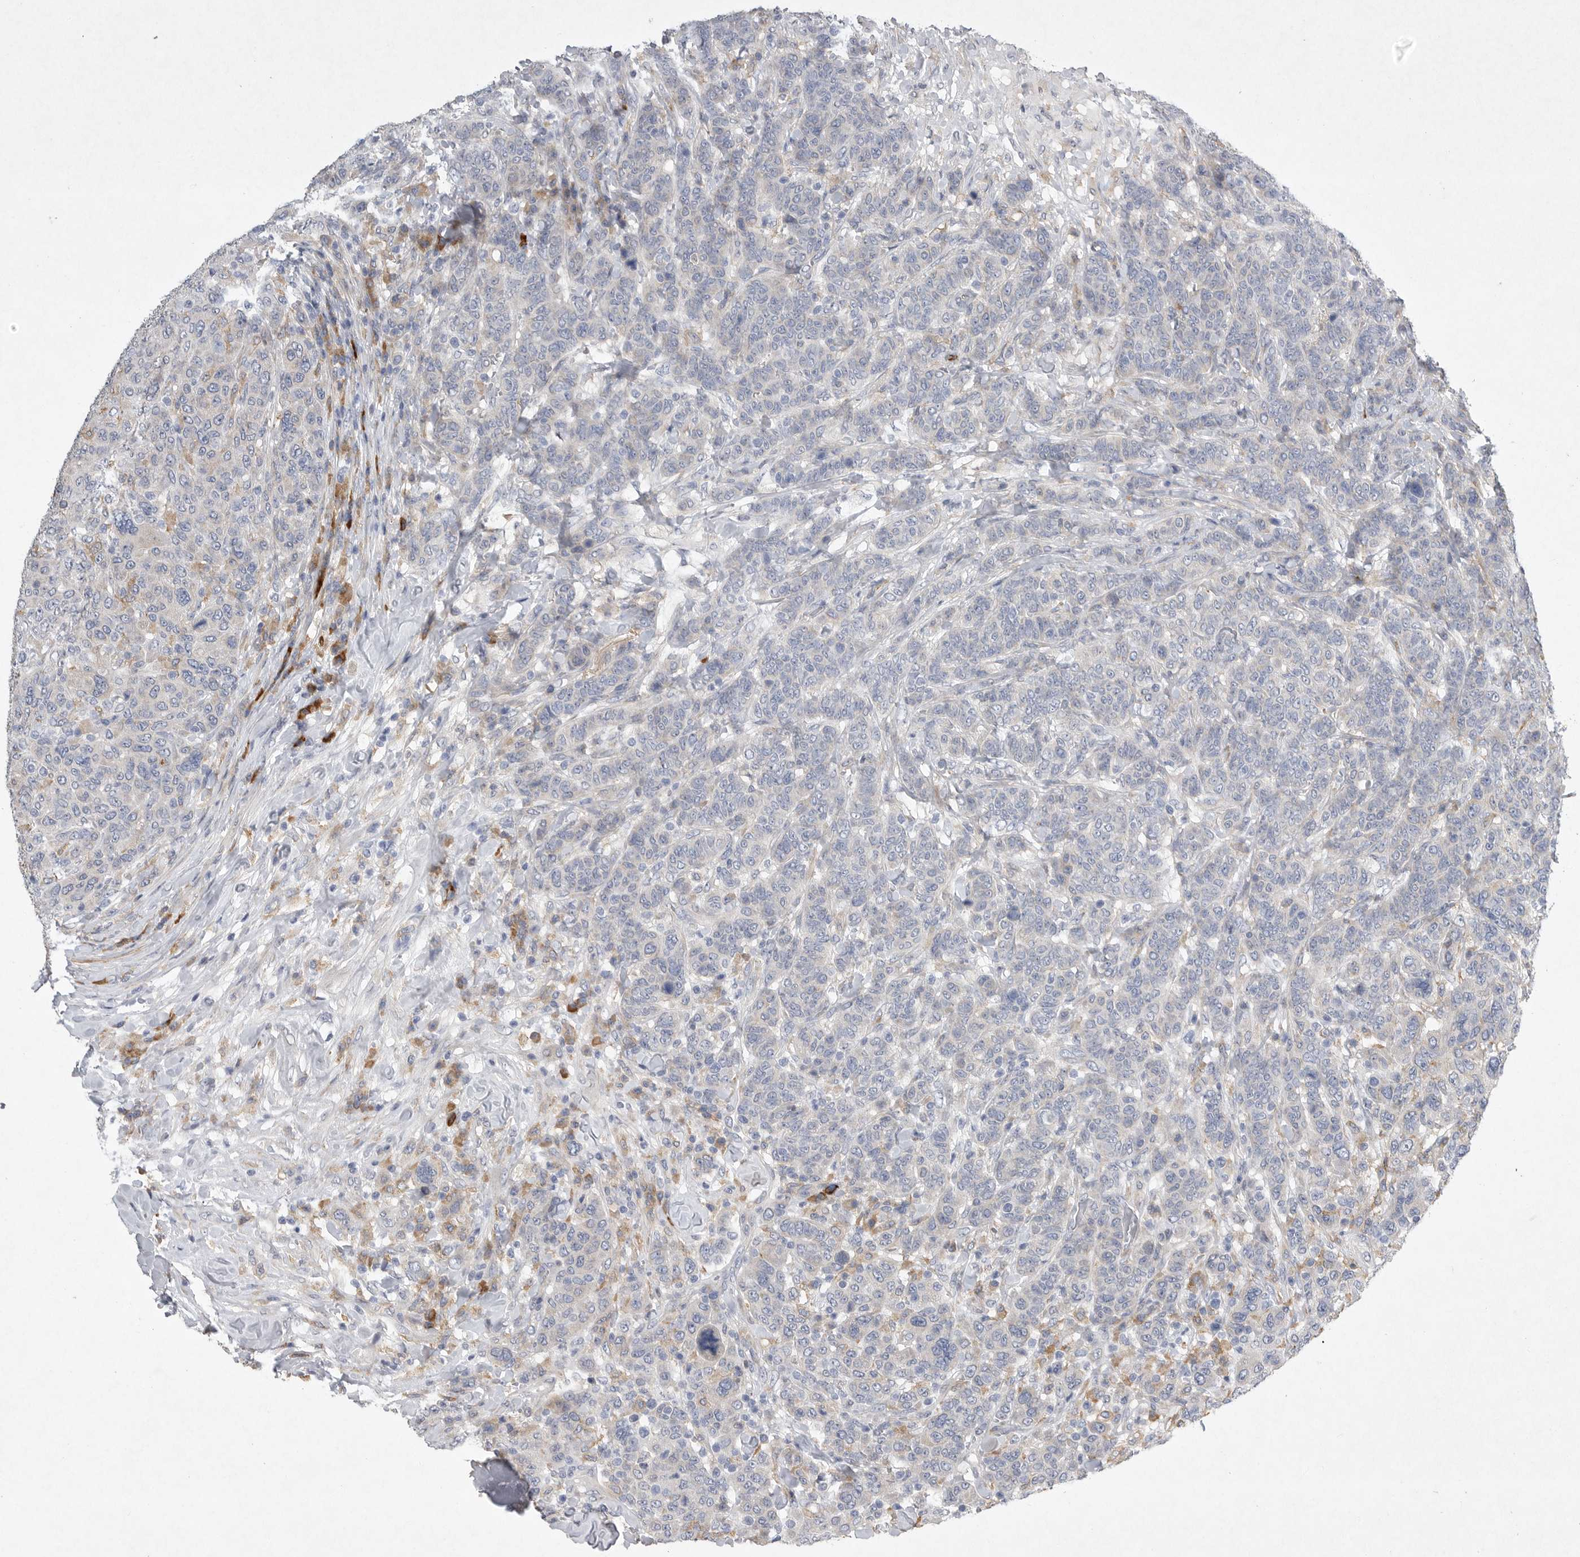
{"staining": {"intensity": "negative", "quantity": "none", "location": "none"}, "tissue": "breast cancer", "cell_type": "Tumor cells", "image_type": "cancer", "snomed": [{"axis": "morphology", "description": "Duct carcinoma"}, {"axis": "topography", "description": "Breast"}], "caption": "Infiltrating ductal carcinoma (breast) was stained to show a protein in brown. There is no significant staining in tumor cells.", "gene": "EDEM3", "patient": {"sex": "female", "age": 37}}